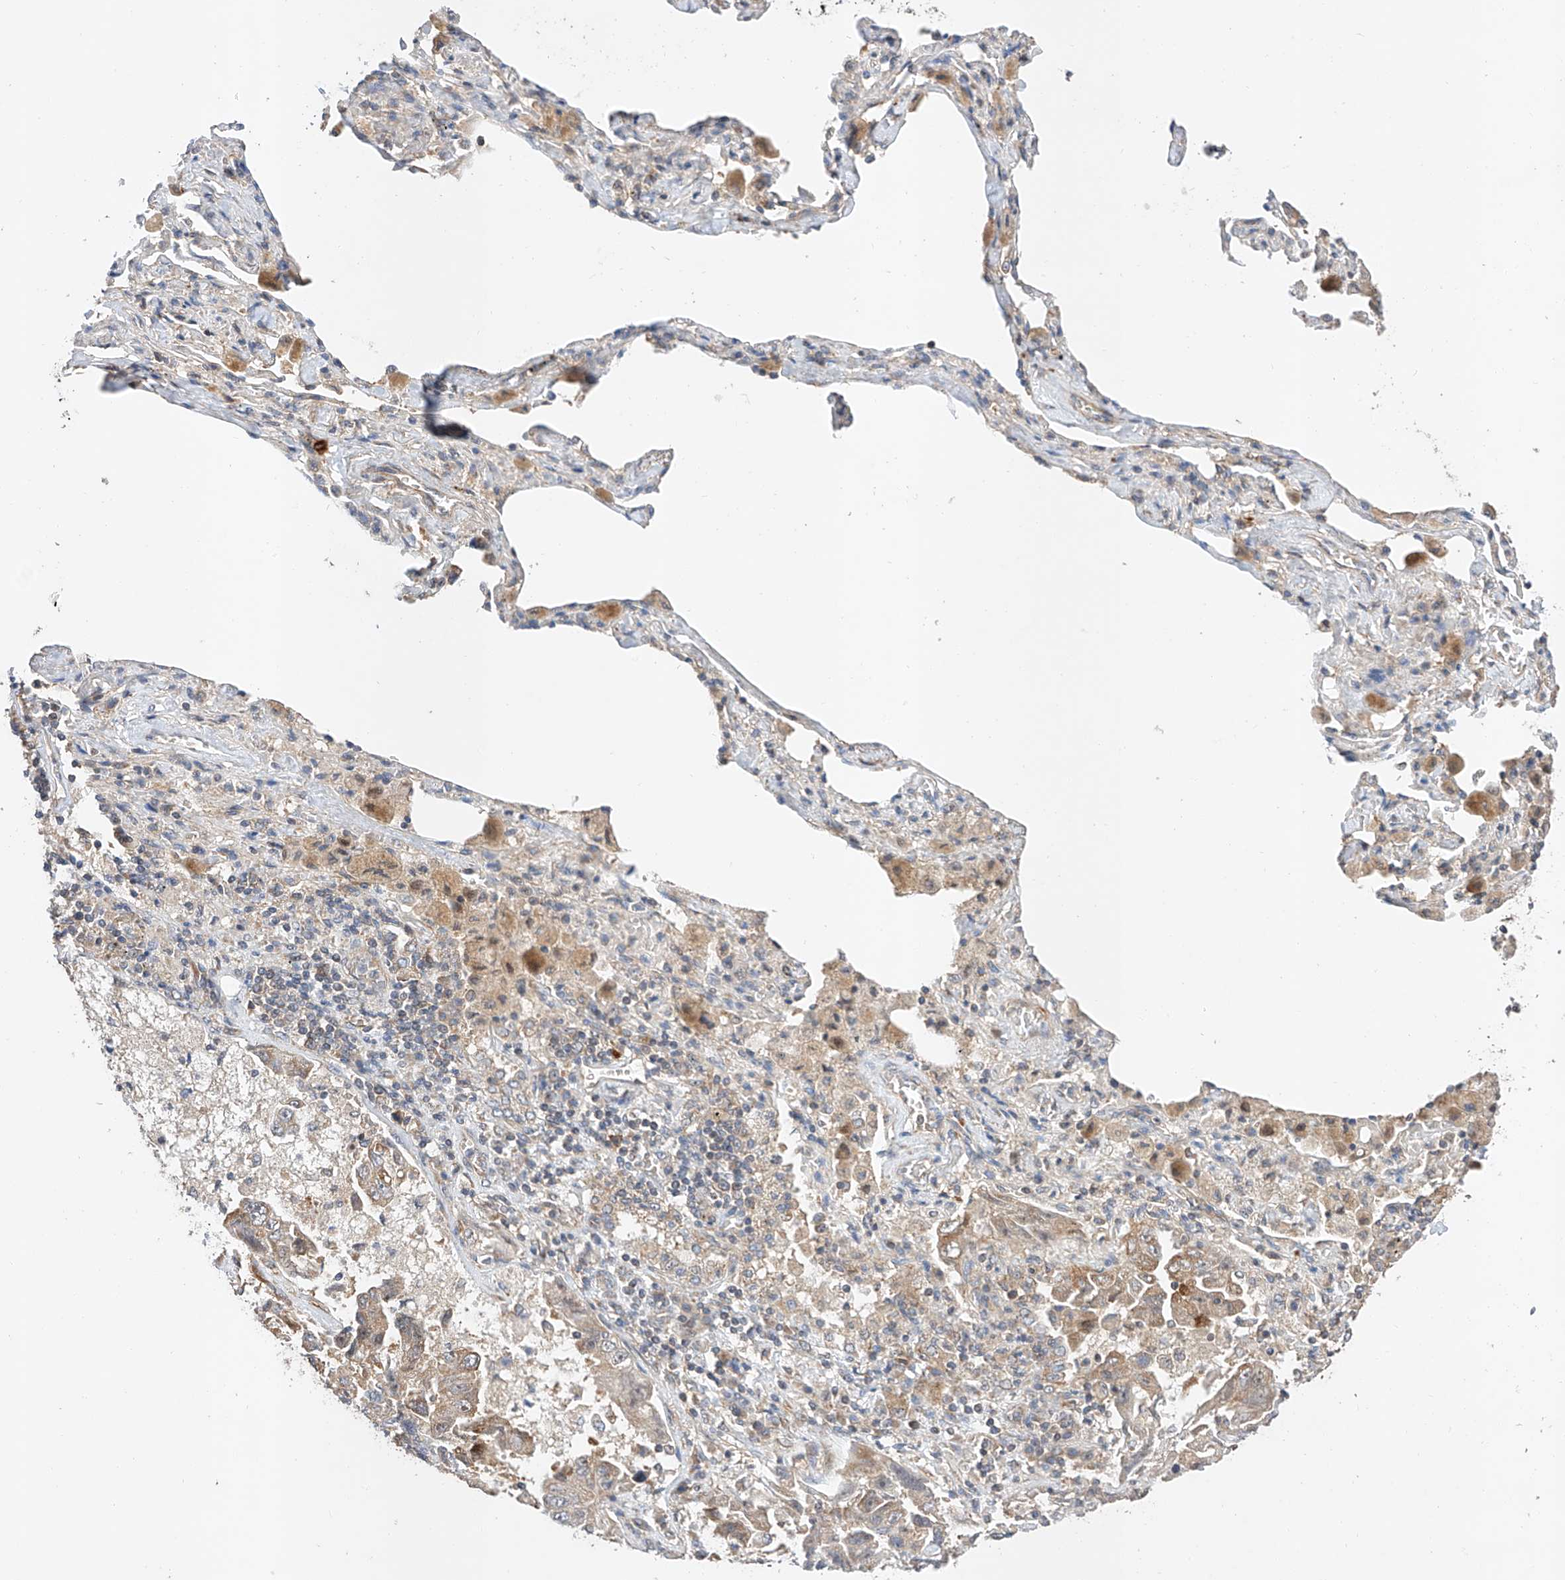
{"staining": {"intensity": "weak", "quantity": "25%-75%", "location": "cytoplasmic/membranous"}, "tissue": "lung cancer", "cell_type": "Tumor cells", "image_type": "cancer", "snomed": [{"axis": "morphology", "description": "Adenocarcinoma, NOS"}, {"axis": "topography", "description": "Lung"}], "caption": "This micrograph demonstrates immunohistochemistry staining of human lung adenocarcinoma, with low weak cytoplasmic/membranous expression in about 25%-75% of tumor cells.", "gene": "RAB23", "patient": {"sex": "female", "age": 51}}